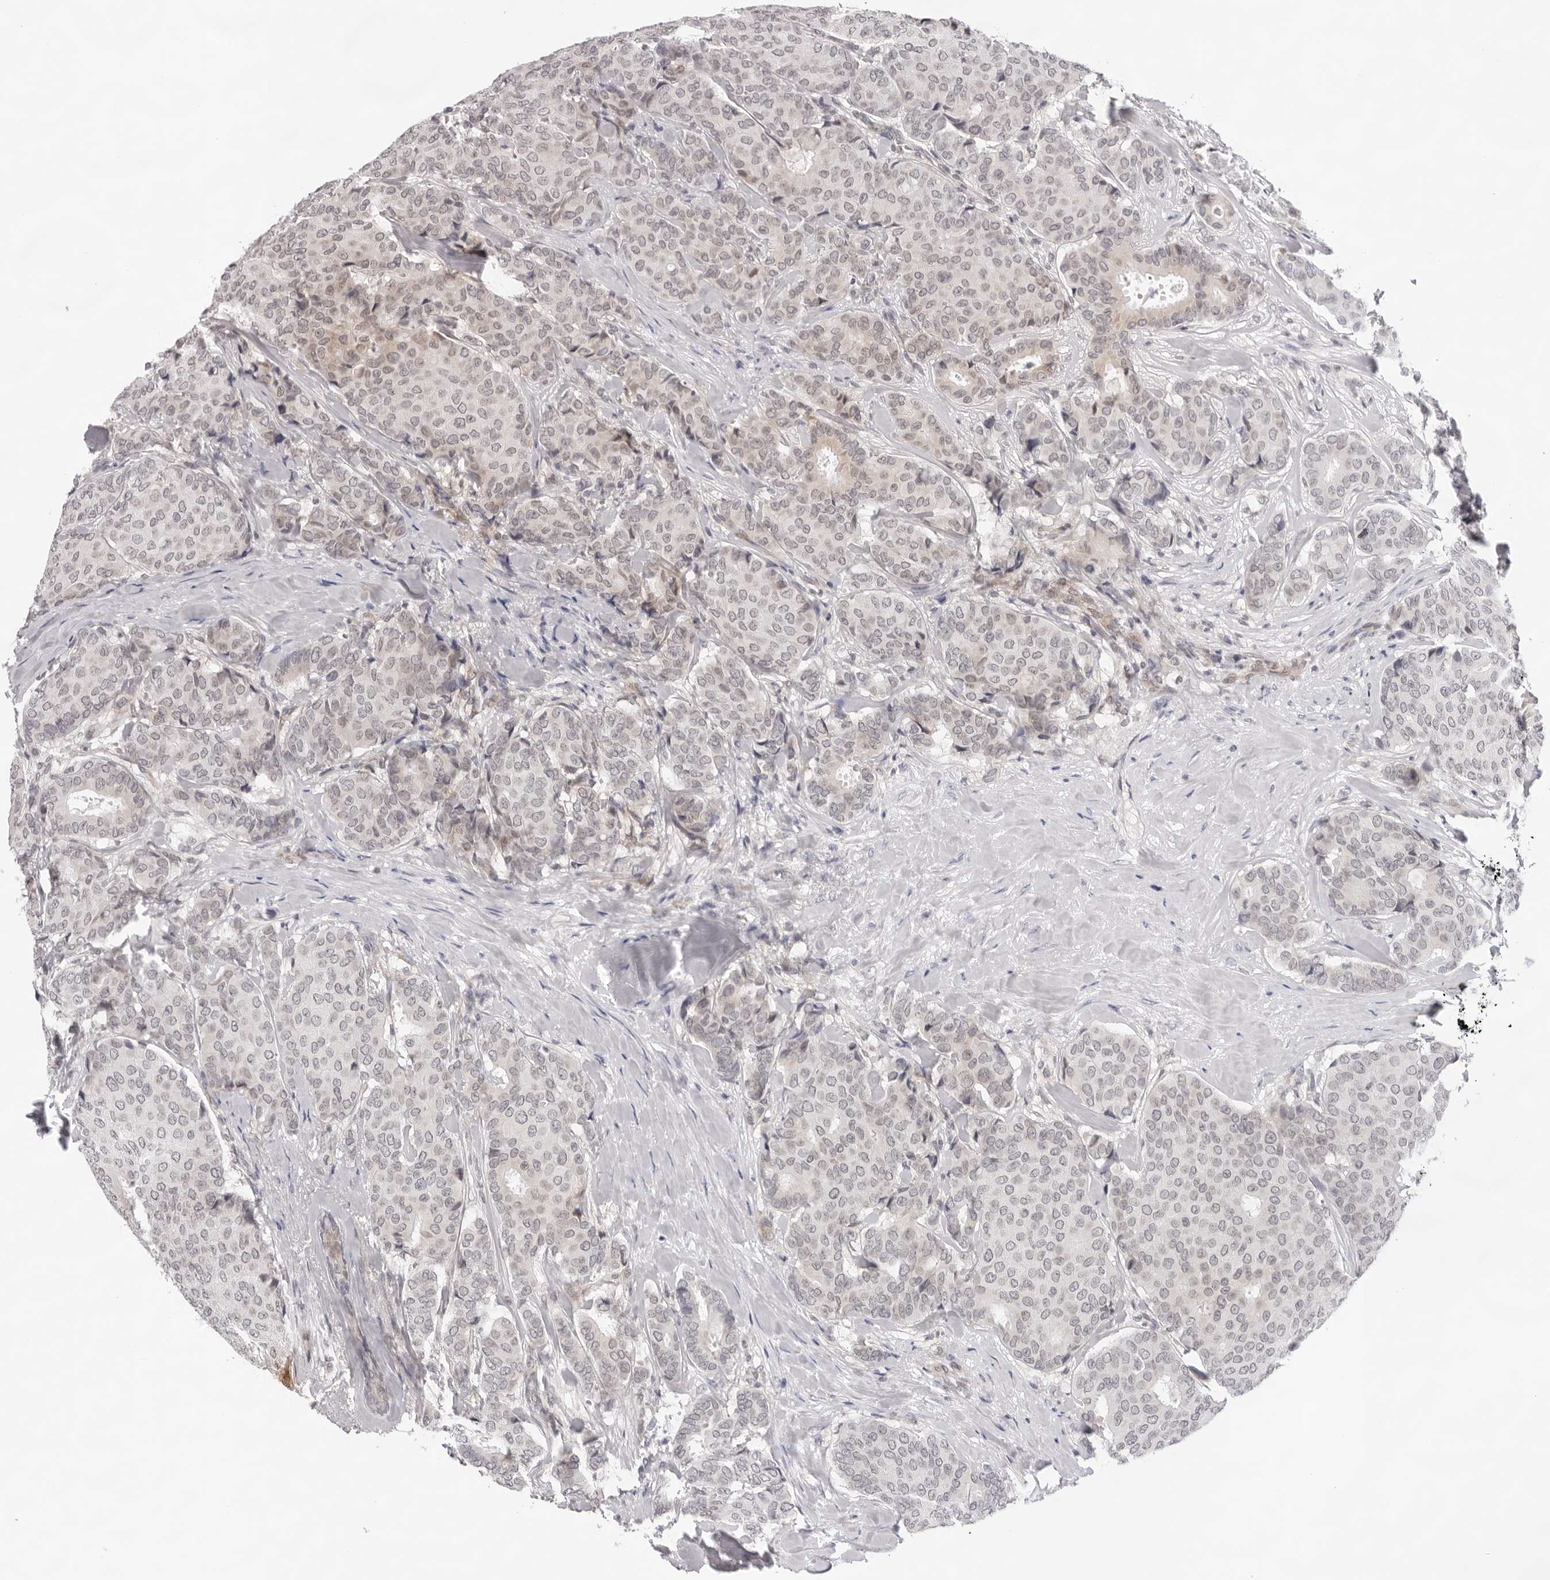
{"staining": {"intensity": "negative", "quantity": "none", "location": "none"}, "tissue": "breast cancer", "cell_type": "Tumor cells", "image_type": "cancer", "snomed": [{"axis": "morphology", "description": "Duct carcinoma"}, {"axis": "topography", "description": "Breast"}], "caption": "Immunohistochemical staining of human breast cancer displays no significant staining in tumor cells. (DAB IHC visualized using brightfield microscopy, high magnification).", "gene": "IL17RA", "patient": {"sex": "female", "age": 75}}